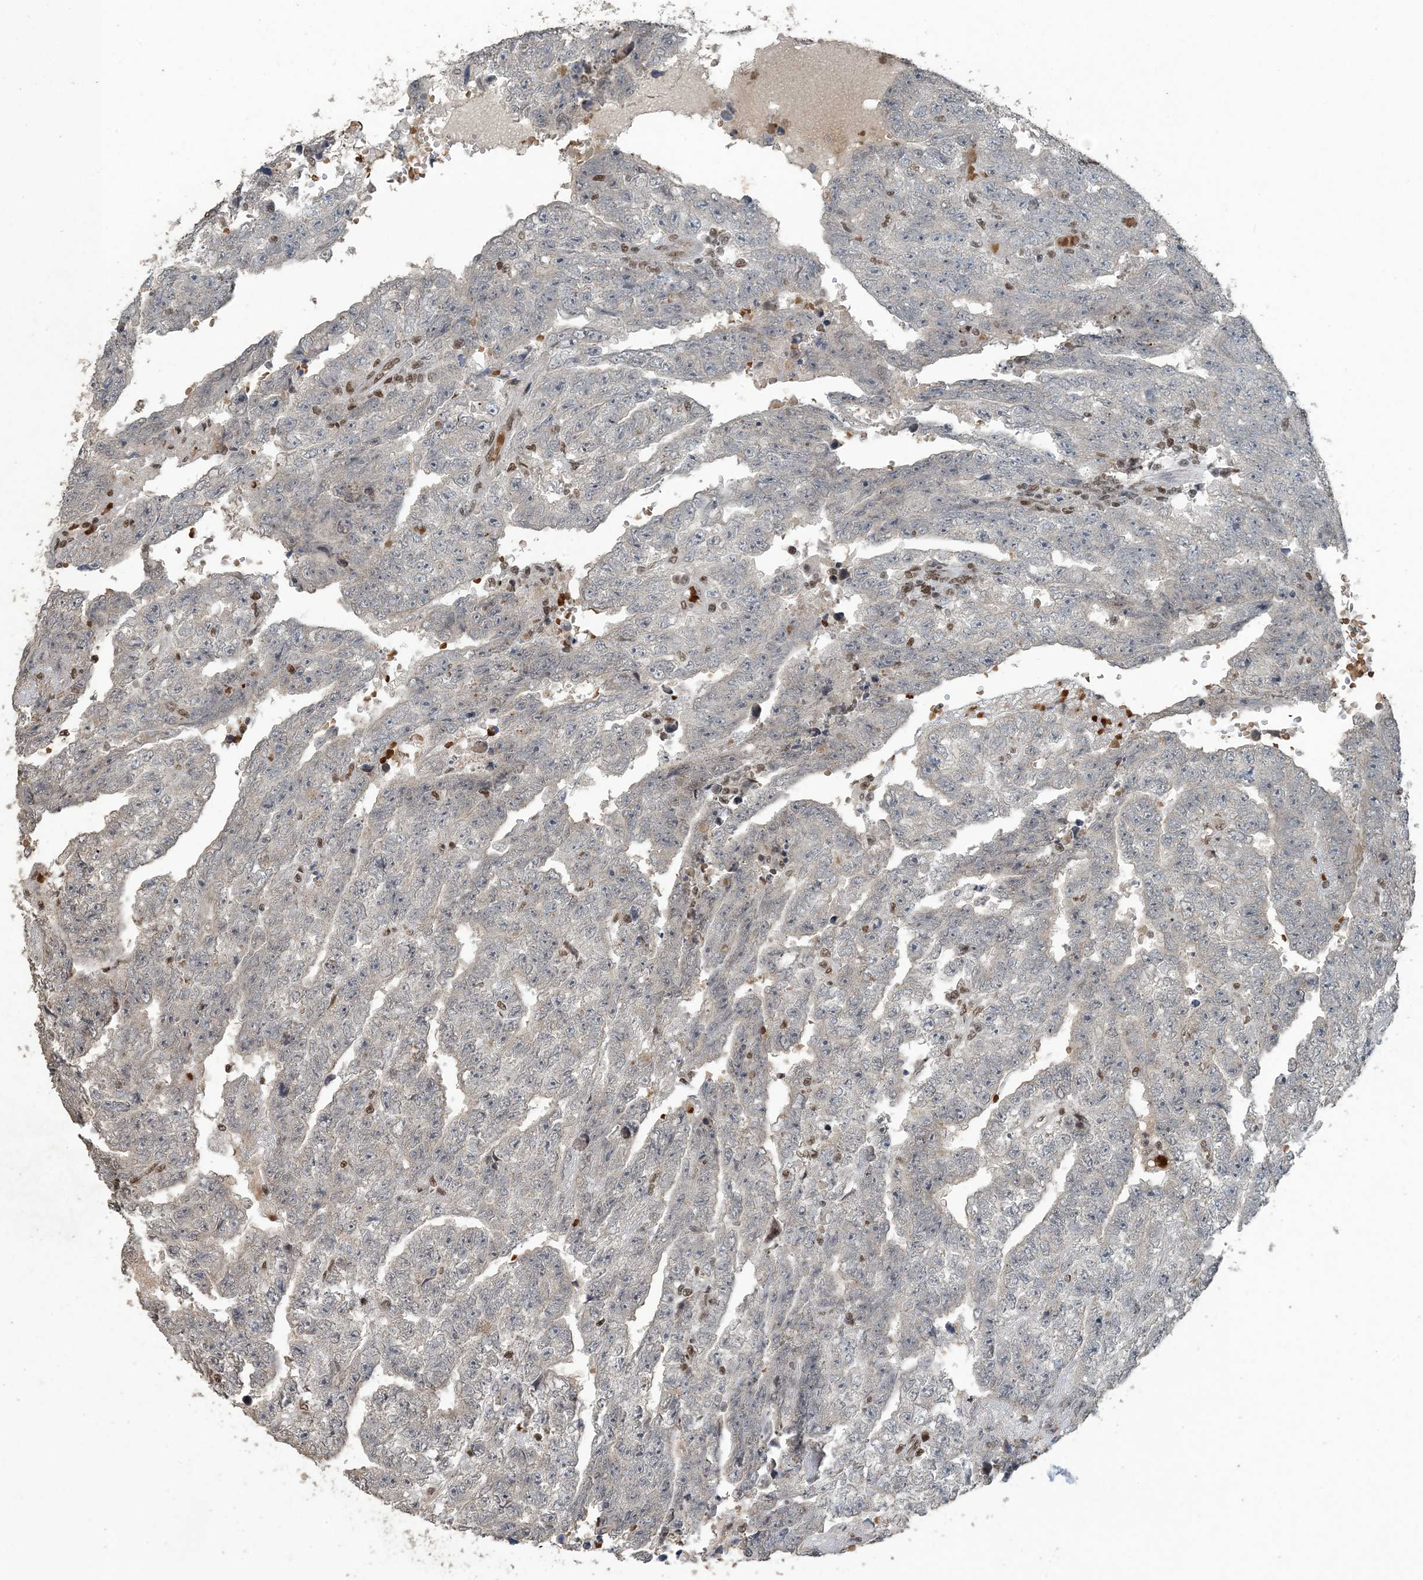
{"staining": {"intensity": "negative", "quantity": "none", "location": "none"}, "tissue": "testis cancer", "cell_type": "Tumor cells", "image_type": "cancer", "snomed": [{"axis": "morphology", "description": "Carcinoma, Embryonal, NOS"}, {"axis": "topography", "description": "Testis"}], "caption": "Immunohistochemistry (IHC) photomicrograph of neoplastic tissue: testis cancer stained with DAB reveals no significant protein expression in tumor cells.", "gene": "MBD2", "patient": {"sex": "male", "age": 25}}